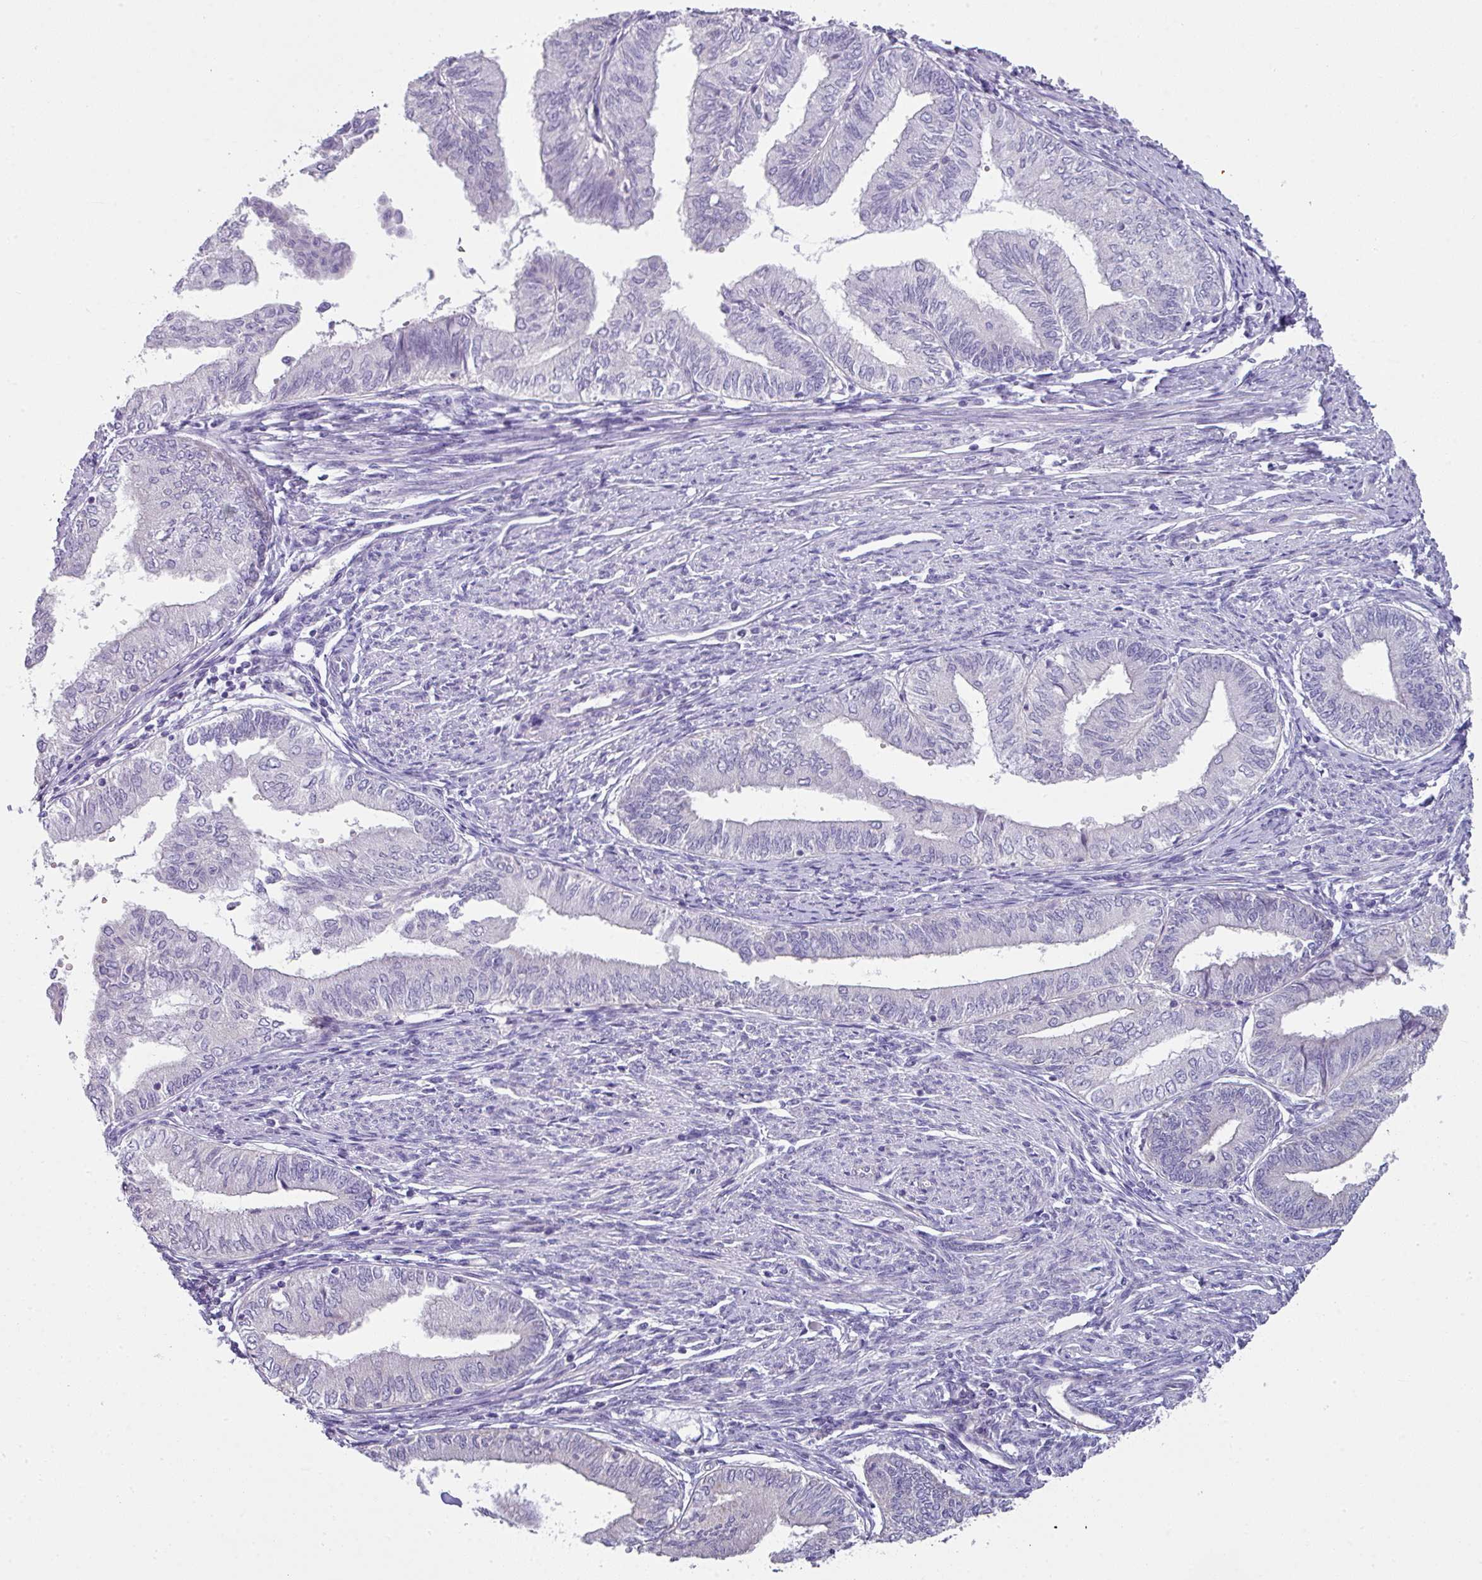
{"staining": {"intensity": "negative", "quantity": "none", "location": "none"}, "tissue": "endometrial cancer", "cell_type": "Tumor cells", "image_type": "cancer", "snomed": [{"axis": "morphology", "description": "Adenocarcinoma, NOS"}, {"axis": "topography", "description": "Endometrium"}], "caption": "This is an immunohistochemistry (IHC) photomicrograph of human endometrial adenocarcinoma. There is no expression in tumor cells.", "gene": "PALS2", "patient": {"sex": "female", "age": 66}}